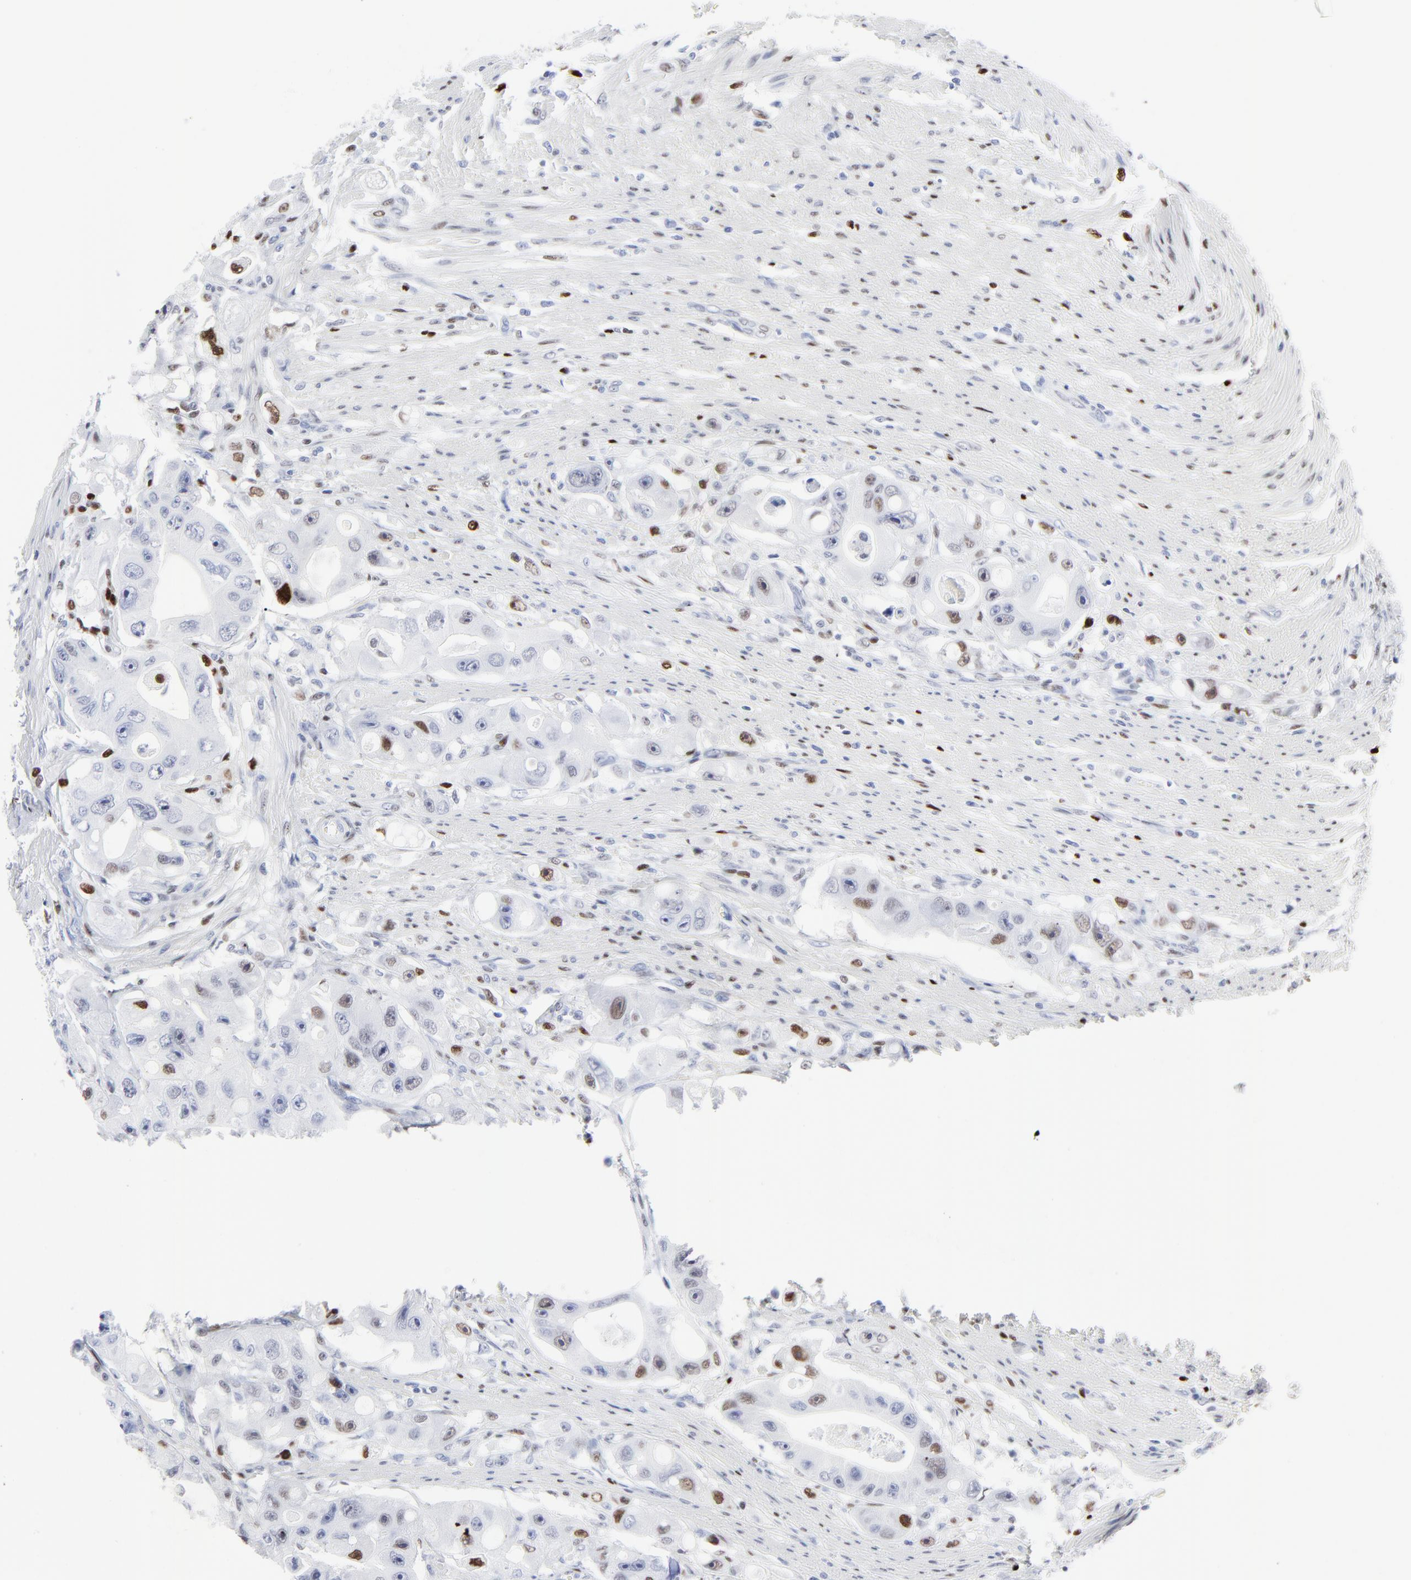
{"staining": {"intensity": "moderate", "quantity": "<25%", "location": "nuclear"}, "tissue": "colorectal cancer", "cell_type": "Tumor cells", "image_type": "cancer", "snomed": [{"axis": "morphology", "description": "Adenocarcinoma, NOS"}, {"axis": "topography", "description": "Colon"}], "caption": "Tumor cells demonstrate low levels of moderate nuclear expression in approximately <25% of cells in colorectal adenocarcinoma.", "gene": "JUN", "patient": {"sex": "female", "age": 46}}